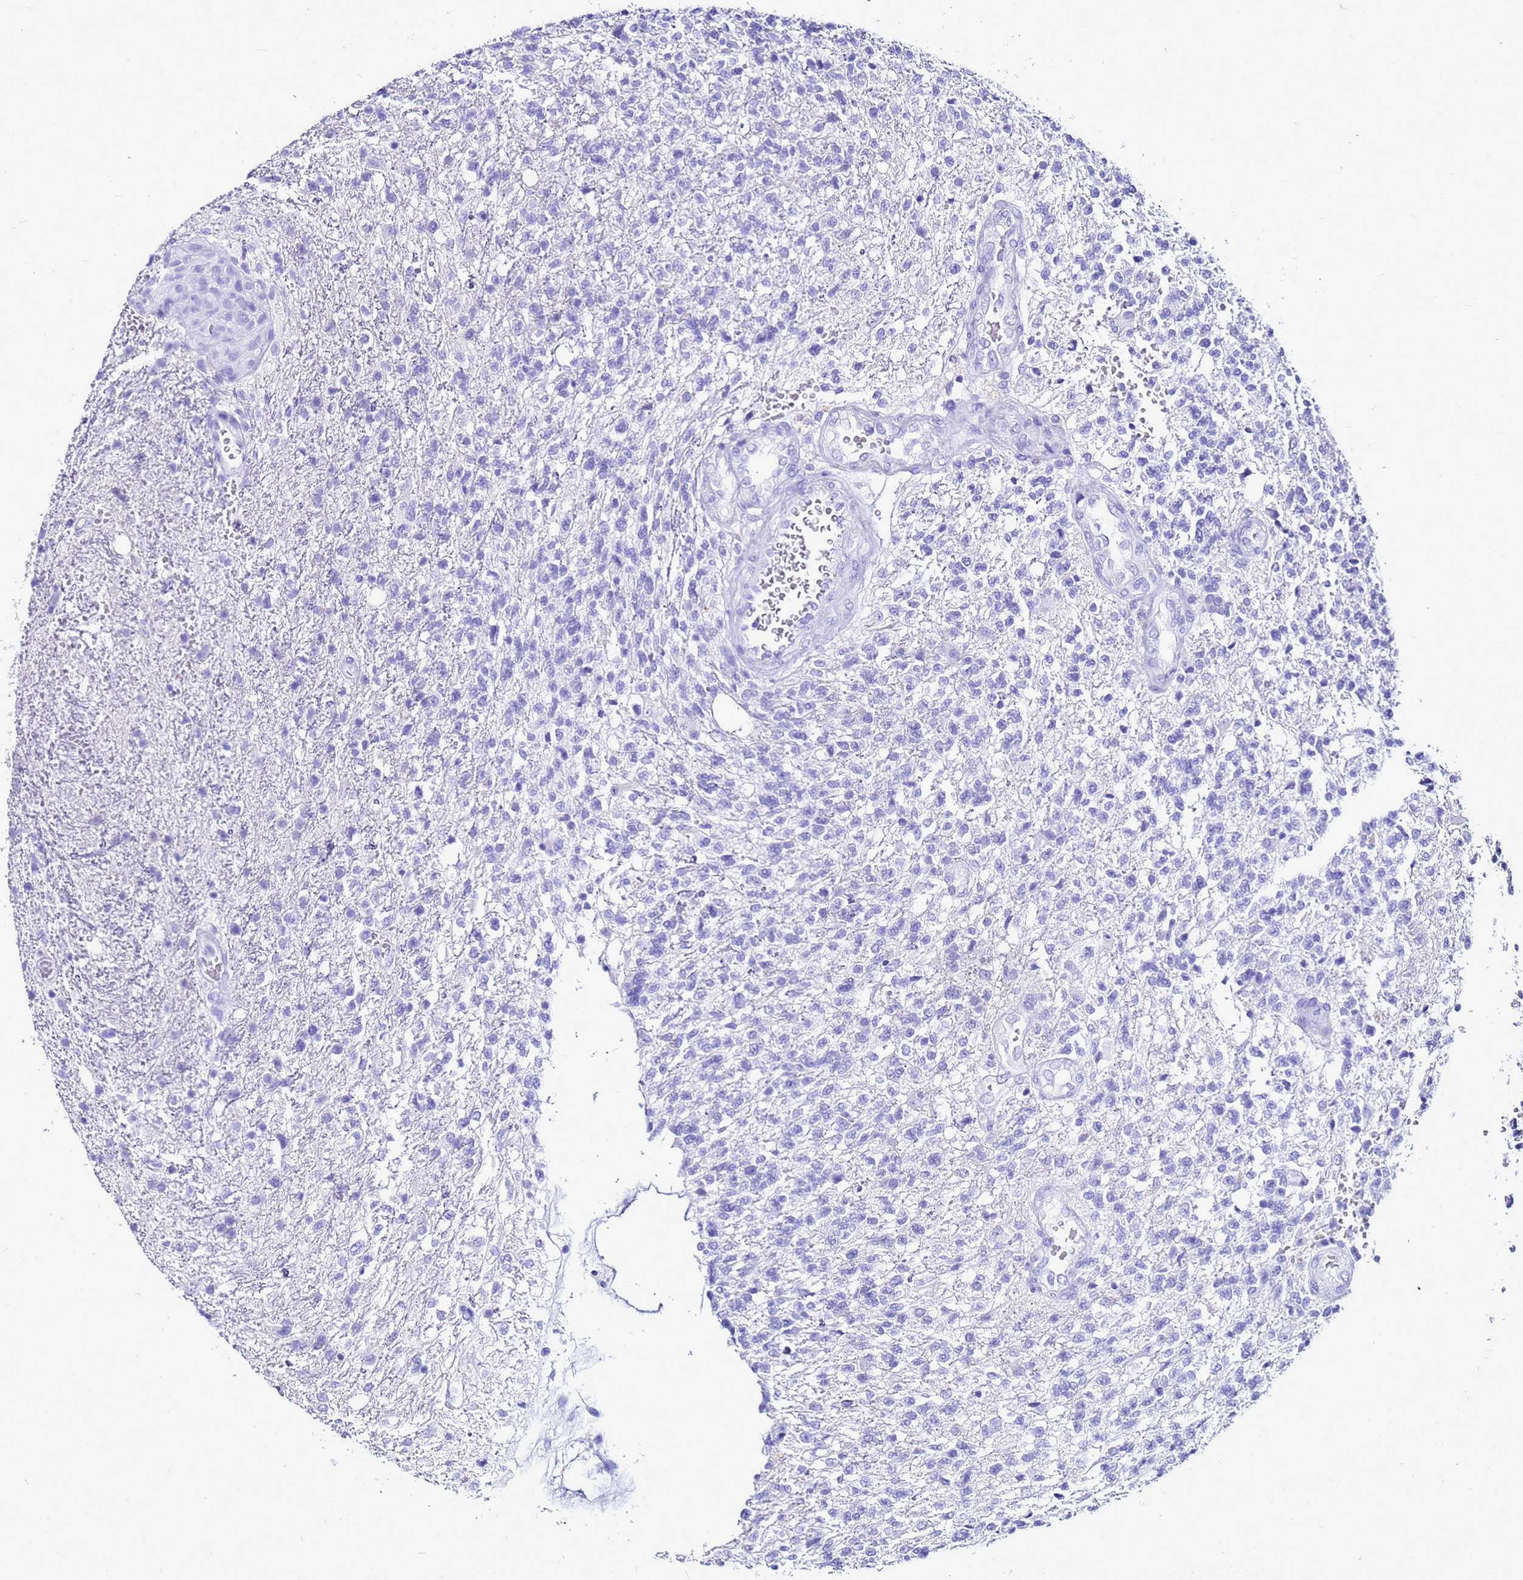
{"staining": {"intensity": "negative", "quantity": "none", "location": "none"}, "tissue": "glioma", "cell_type": "Tumor cells", "image_type": "cancer", "snomed": [{"axis": "morphology", "description": "Glioma, malignant, High grade"}, {"axis": "topography", "description": "Brain"}], "caption": "Tumor cells are negative for protein expression in human malignant high-grade glioma.", "gene": "CSTA", "patient": {"sex": "male", "age": 56}}